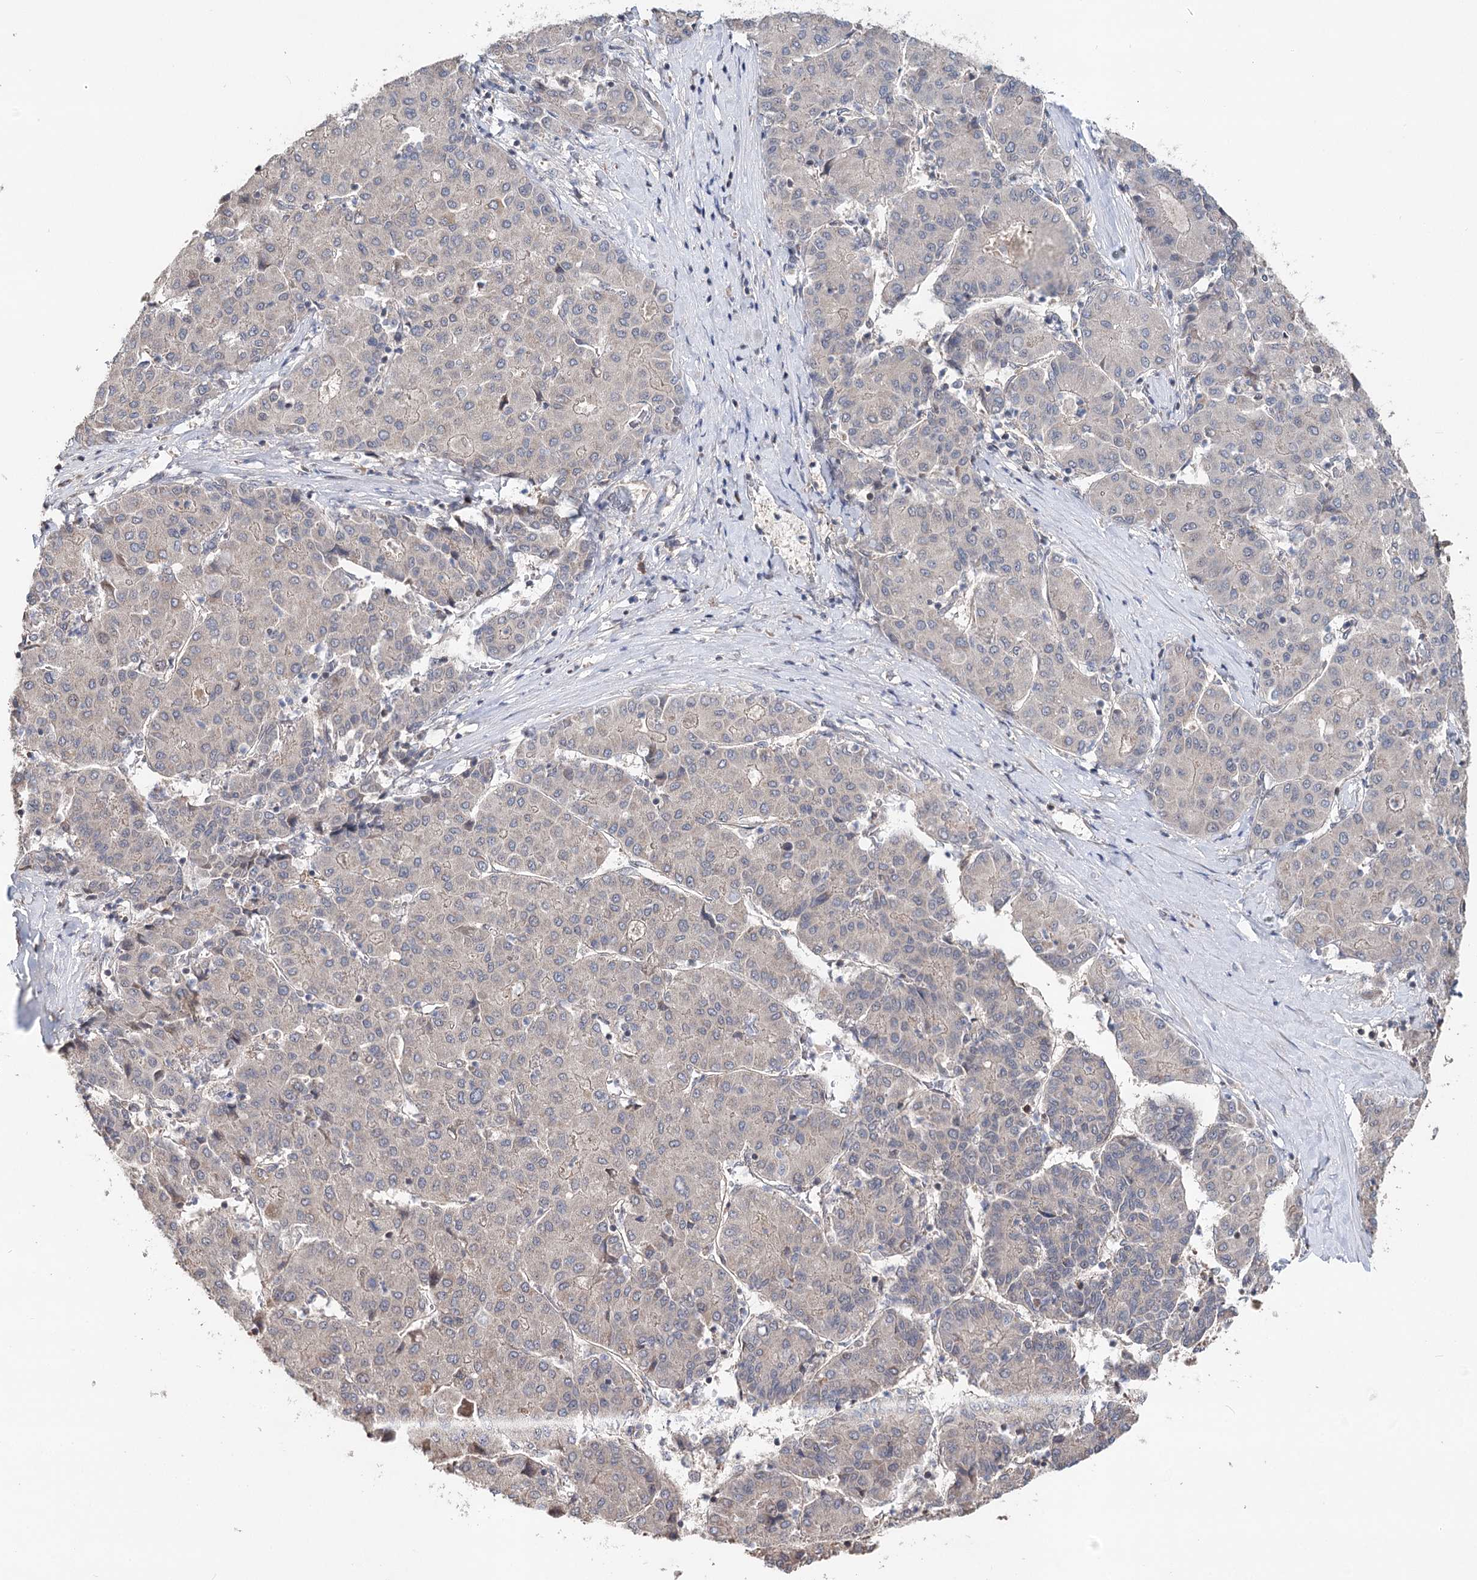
{"staining": {"intensity": "negative", "quantity": "none", "location": "none"}, "tissue": "liver cancer", "cell_type": "Tumor cells", "image_type": "cancer", "snomed": [{"axis": "morphology", "description": "Carcinoma, Hepatocellular, NOS"}, {"axis": "topography", "description": "Liver"}], "caption": "IHC of human liver hepatocellular carcinoma shows no expression in tumor cells.", "gene": "NOPCHAP1", "patient": {"sex": "male", "age": 65}}